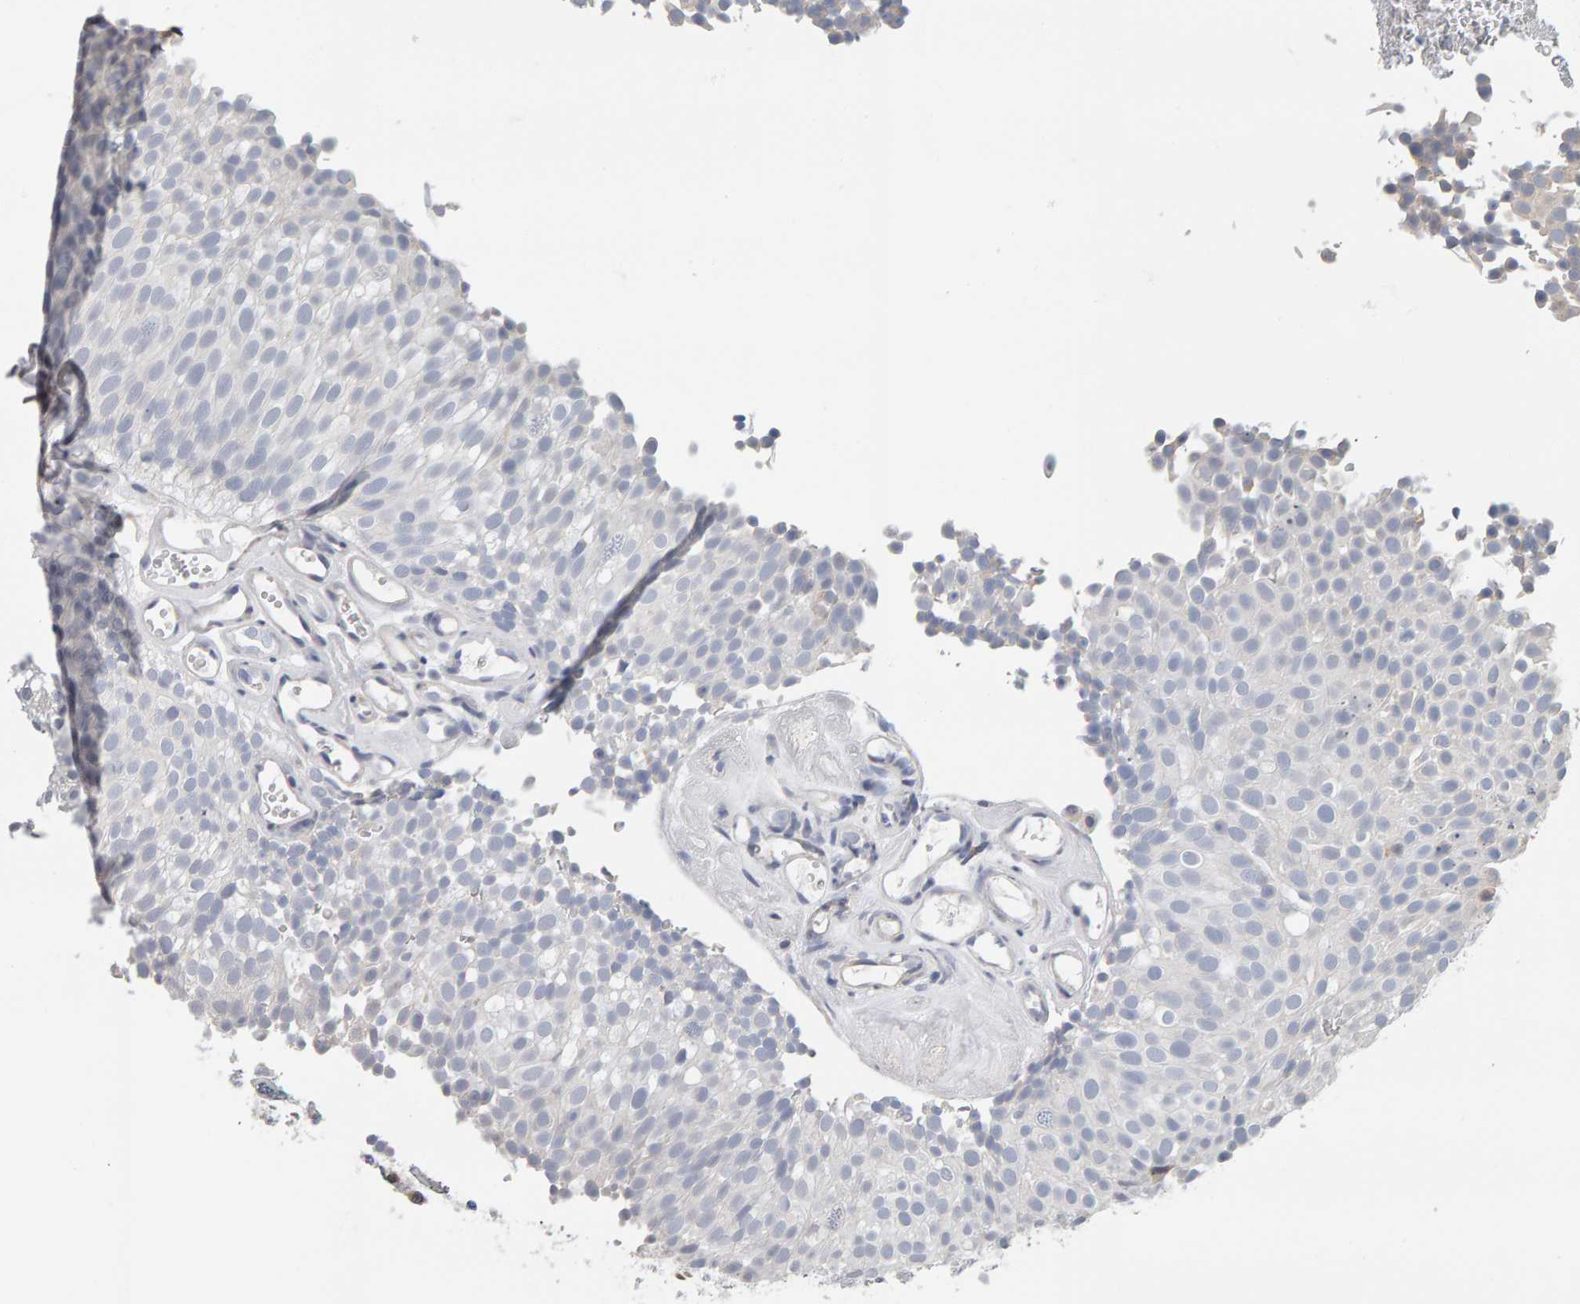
{"staining": {"intensity": "negative", "quantity": "none", "location": "none"}, "tissue": "urothelial cancer", "cell_type": "Tumor cells", "image_type": "cancer", "snomed": [{"axis": "morphology", "description": "Urothelial carcinoma, Low grade"}, {"axis": "topography", "description": "Urinary bladder"}], "caption": "IHC image of neoplastic tissue: urothelial cancer stained with DAB (3,3'-diaminobenzidine) shows no significant protein expression in tumor cells.", "gene": "ADHFE1", "patient": {"sex": "male", "age": 78}}